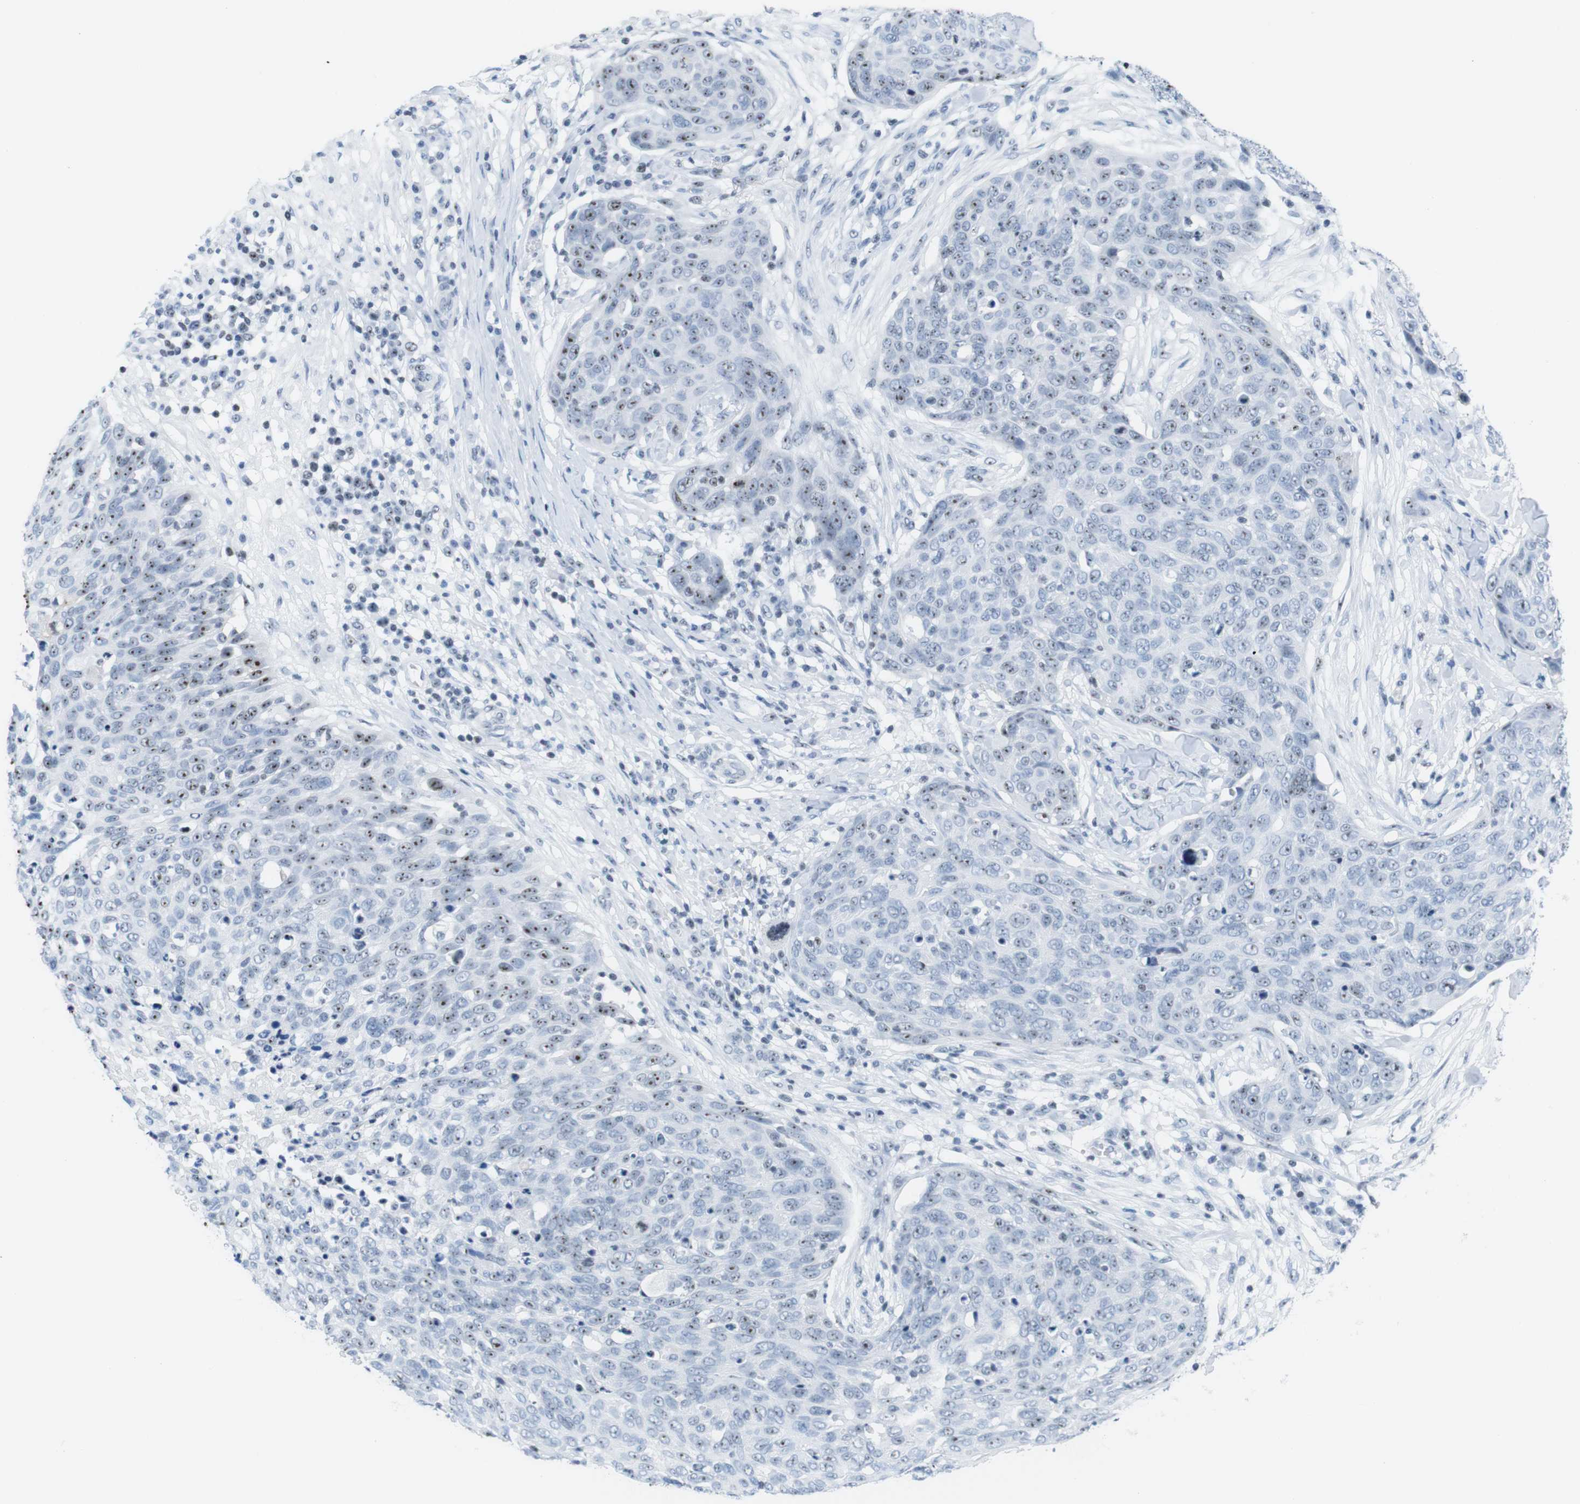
{"staining": {"intensity": "moderate", "quantity": "25%-75%", "location": "nuclear"}, "tissue": "skin cancer", "cell_type": "Tumor cells", "image_type": "cancer", "snomed": [{"axis": "morphology", "description": "Squamous cell carcinoma in situ, NOS"}, {"axis": "morphology", "description": "Squamous cell carcinoma, NOS"}, {"axis": "topography", "description": "Skin"}], "caption": "This is a histology image of immunohistochemistry (IHC) staining of skin cancer, which shows moderate positivity in the nuclear of tumor cells.", "gene": "NIFK", "patient": {"sex": "male", "age": 93}}